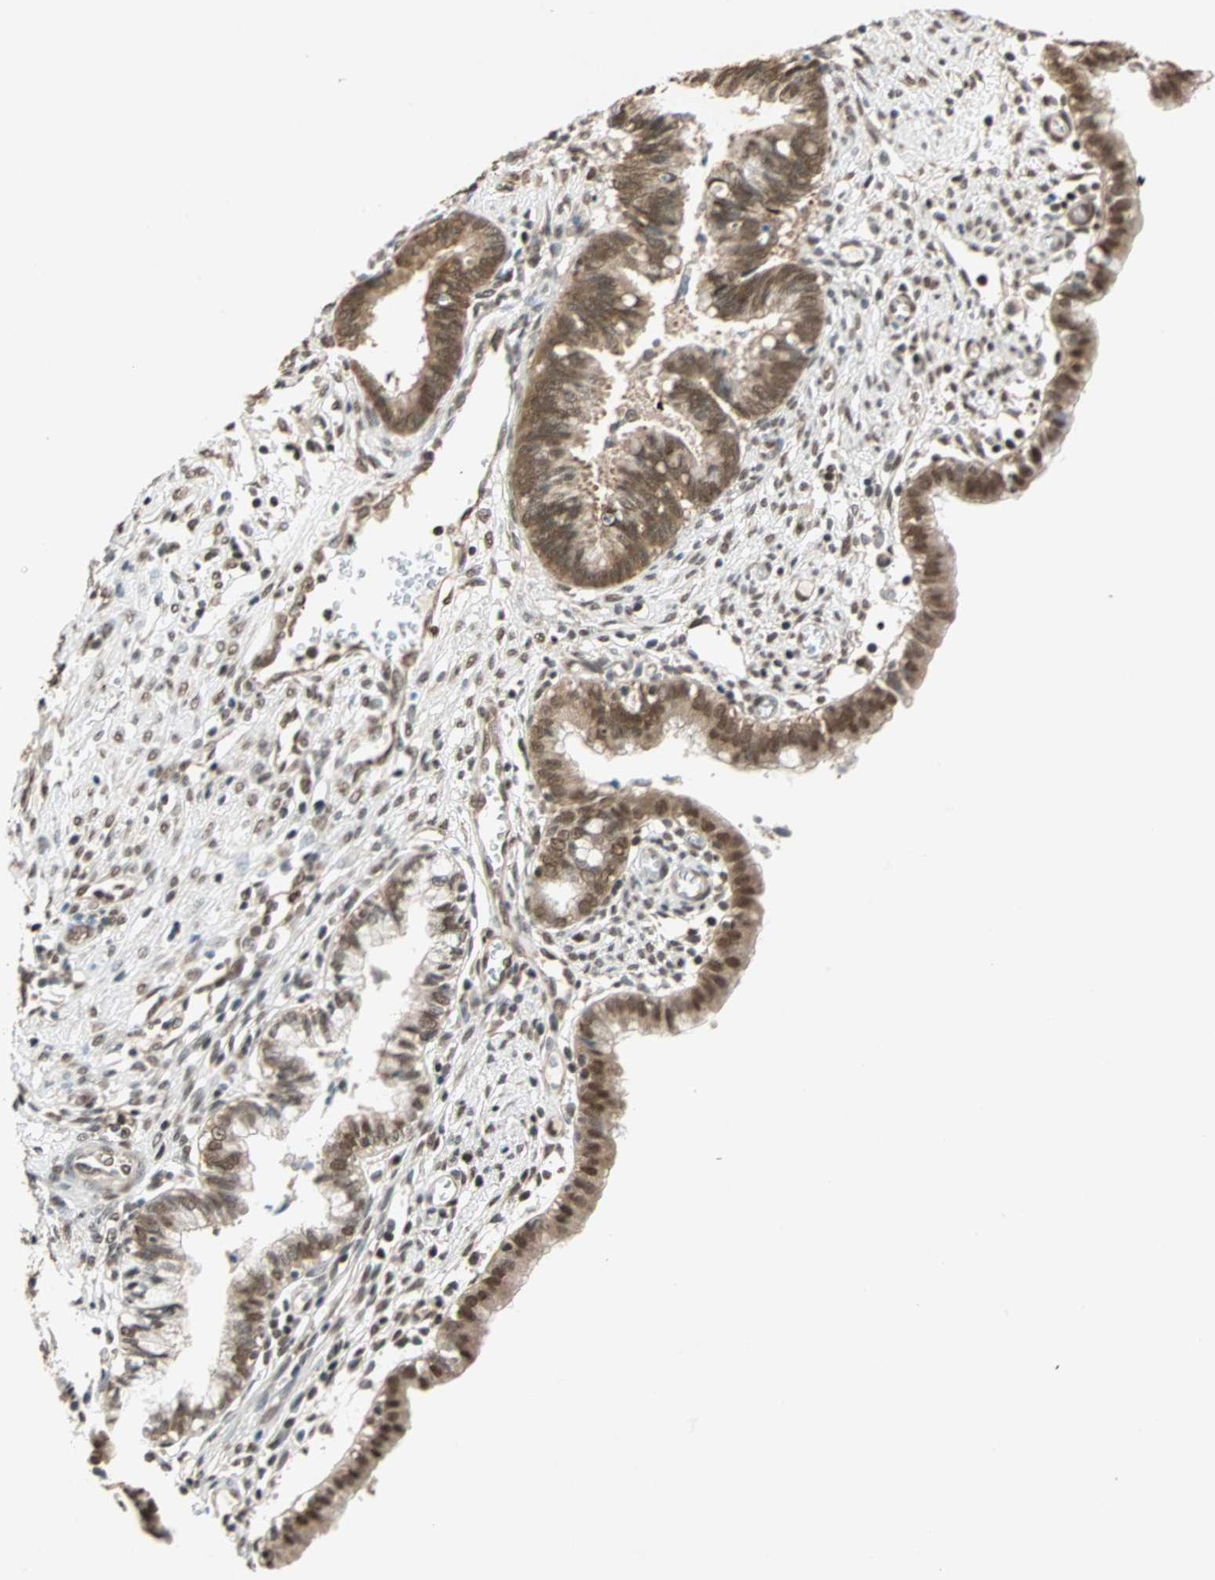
{"staining": {"intensity": "moderate", "quantity": ">75%", "location": "nuclear"}, "tissue": "cervical cancer", "cell_type": "Tumor cells", "image_type": "cancer", "snomed": [{"axis": "morphology", "description": "Adenocarcinoma, NOS"}, {"axis": "topography", "description": "Cervix"}], "caption": "The immunohistochemical stain shows moderate nuclear expression in tumor cells of cervical cancer tissue. (DAB = brown stain, brightfield microscopy at high magnification).", "gene": "DAZAP1", "patient": {"sex": "female", "age": 44}}